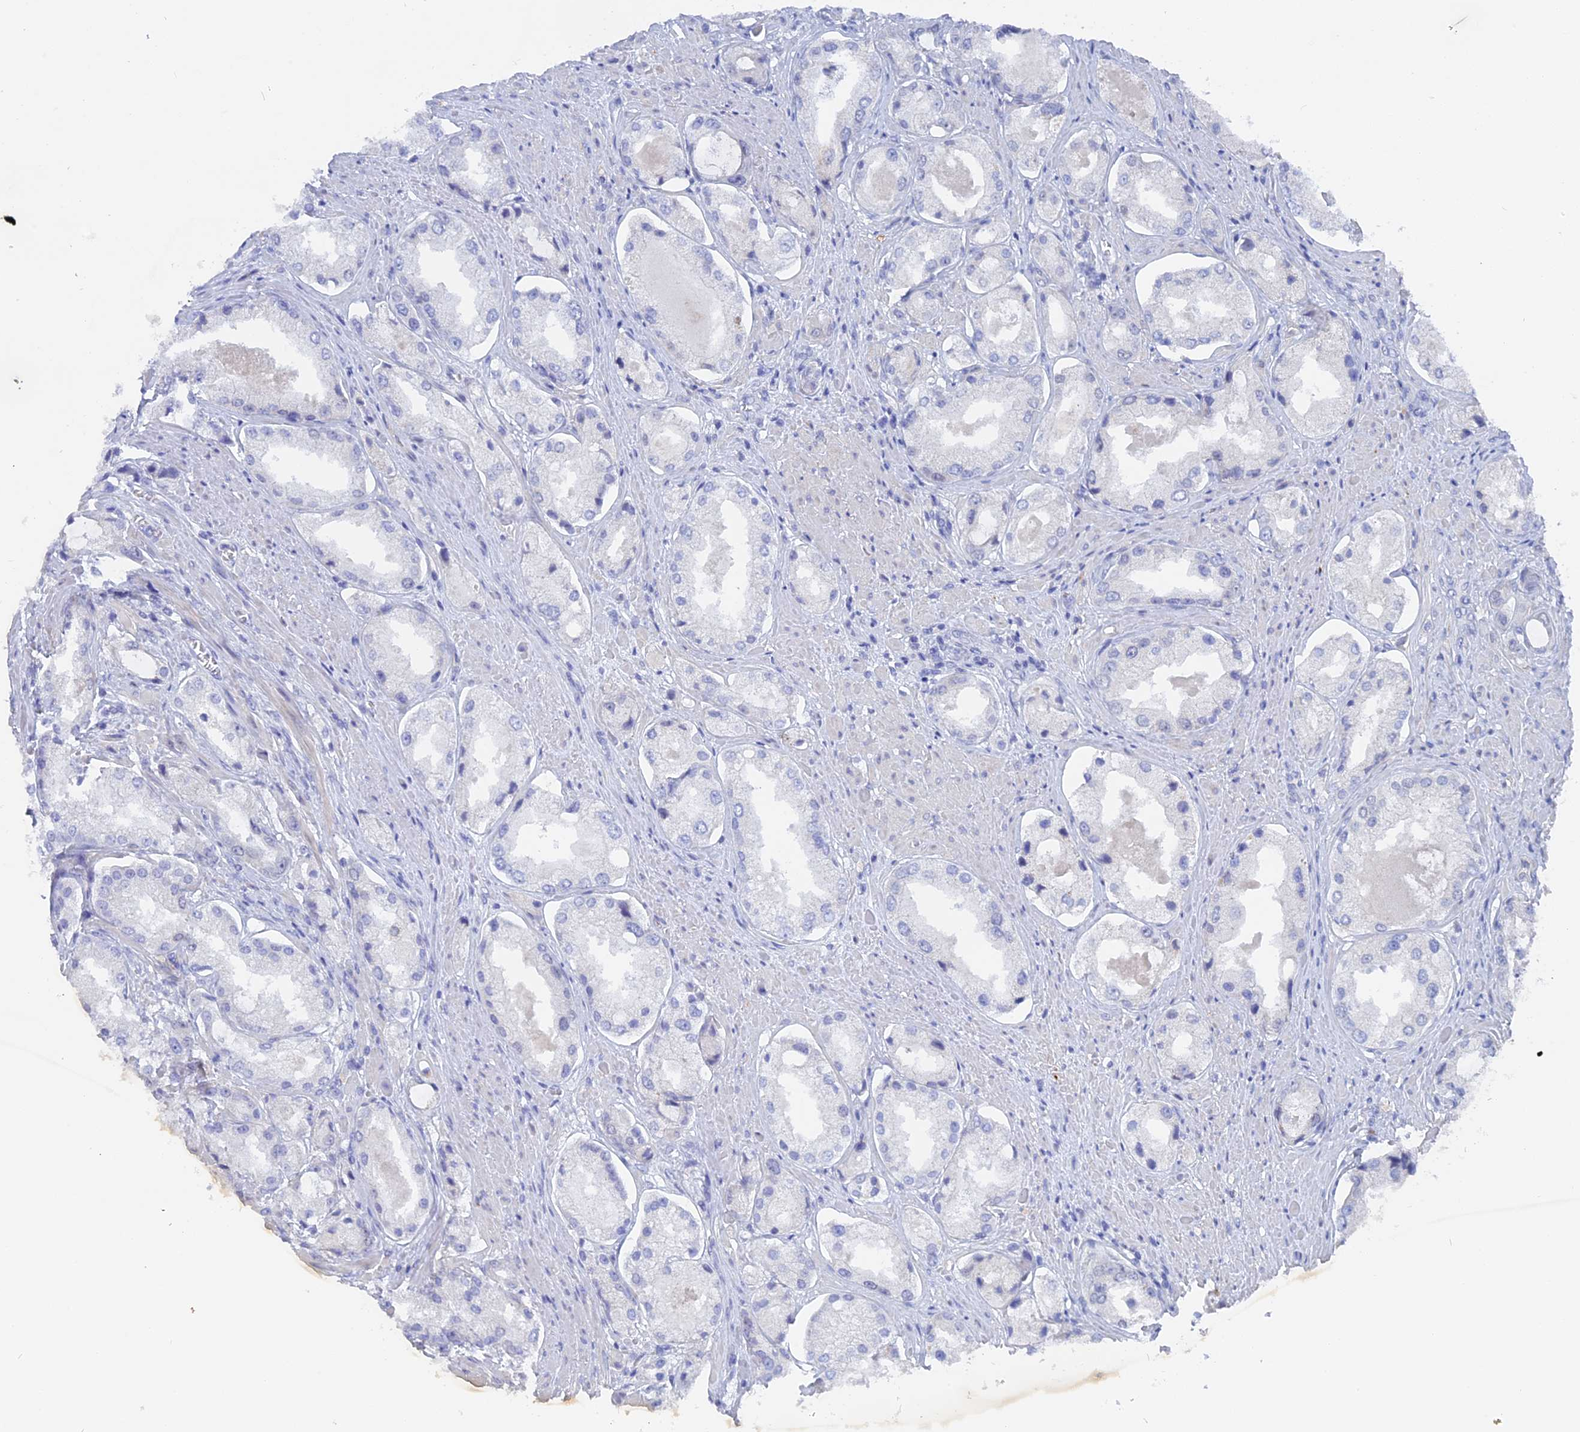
{"staining": {"intensity": "negative", "quantity": "none", "location": "none"}, "tissue": "prostate cancer", "cell_type": "Tumor cells", "image_type": "cancer", "snomed": [{"axis": "morphology", "description": "Adenocarcinoma, Low grade"}, {"axis": "topography", "description": "Prostate"}], "caption": "Tumor cells show no significant protein expression in adenocarcinoma (low-grade) (prostate).", "gene": "DACT3", "patient": {"sex": "male", "age": 68}}